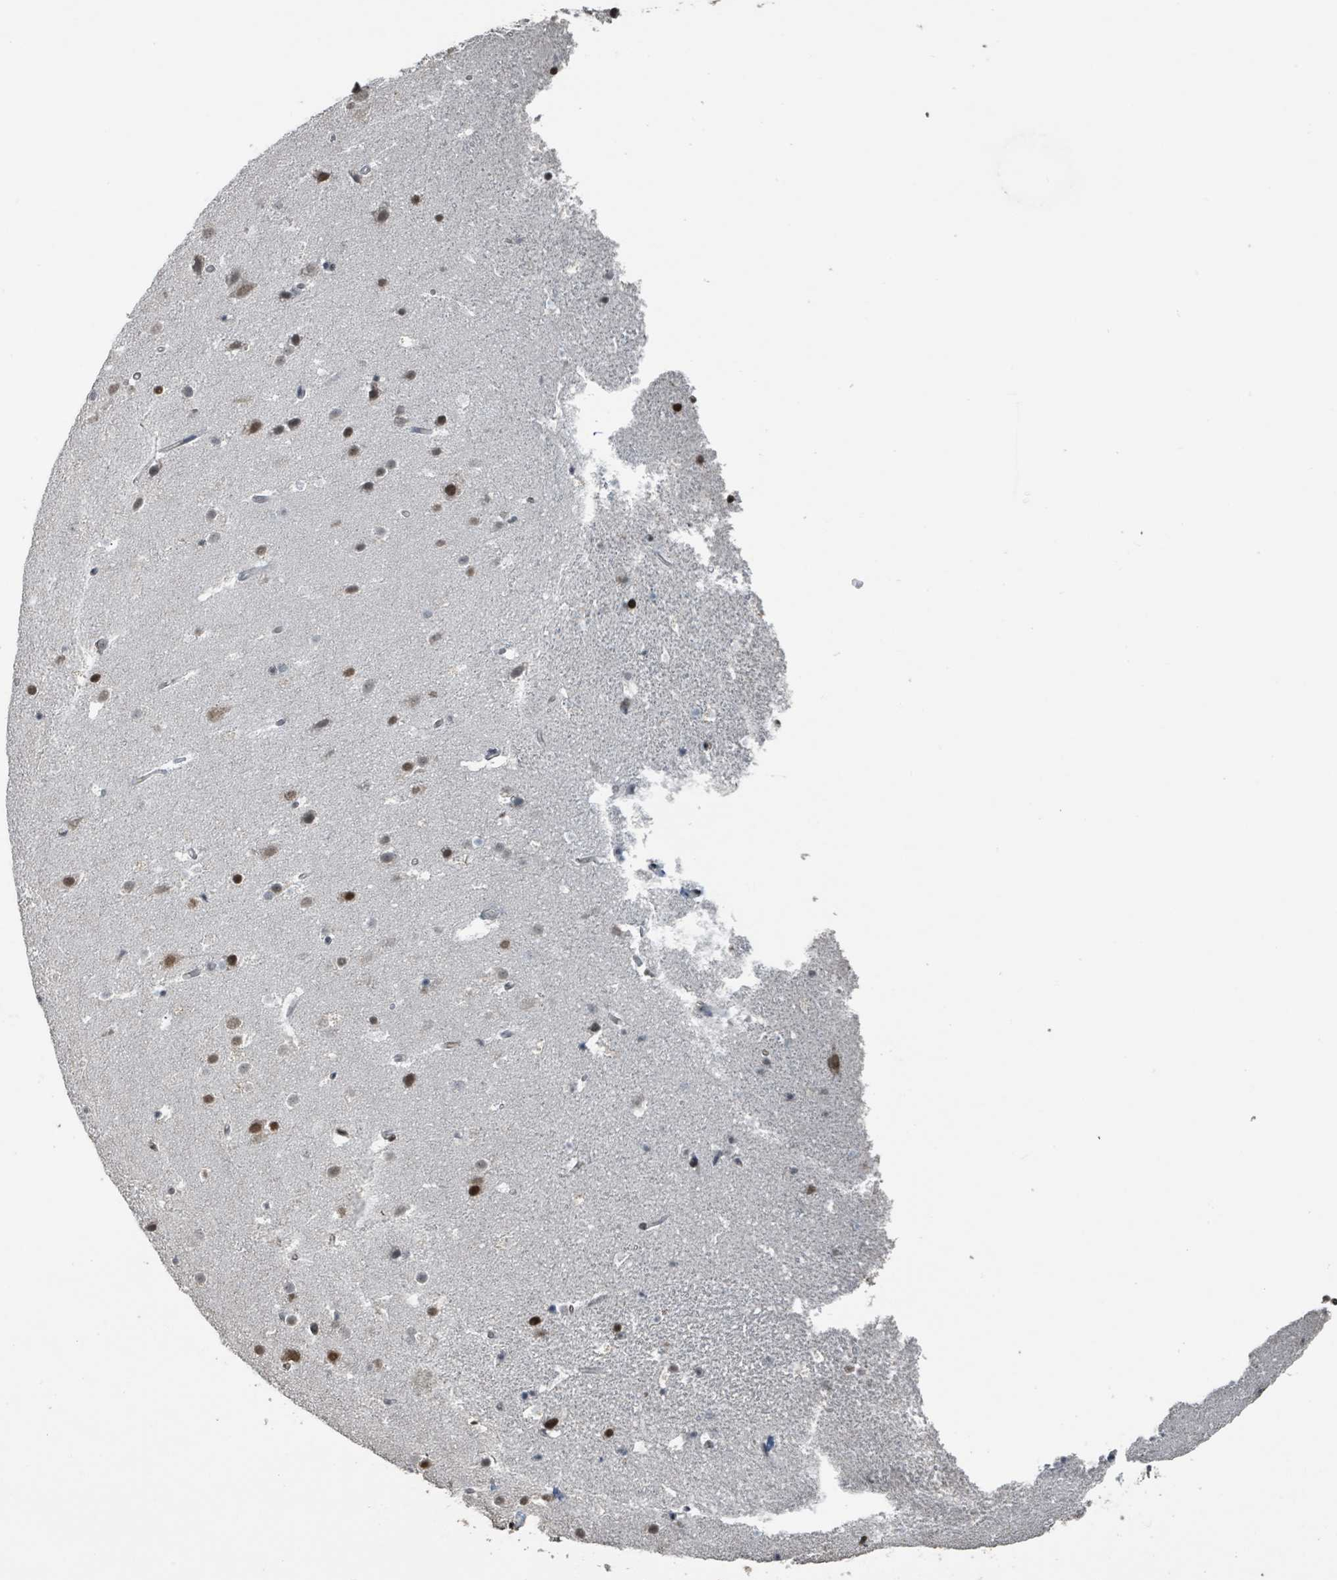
{"staining": {"intensity": "moderate", "quantity": ">75%", "location": "nuclear"}, "tissue": "hippocampus", "cell_type": "Glial cells", "image_type": "normal", "snomed": [{"axis": "morphology", "description": "Normal tissue, NOS"}, {"axis": "topography", "description": "Hippocampus"}], "caption": "Immunohistochemistry micrograph of benign human hippocampus stained for a protein (brown), which reveals medium levels of moderate nuclear positivity in approximately >75% of glial cells.", "gene": "PHIP", "patient": {"sex": "male", "age": 37}}